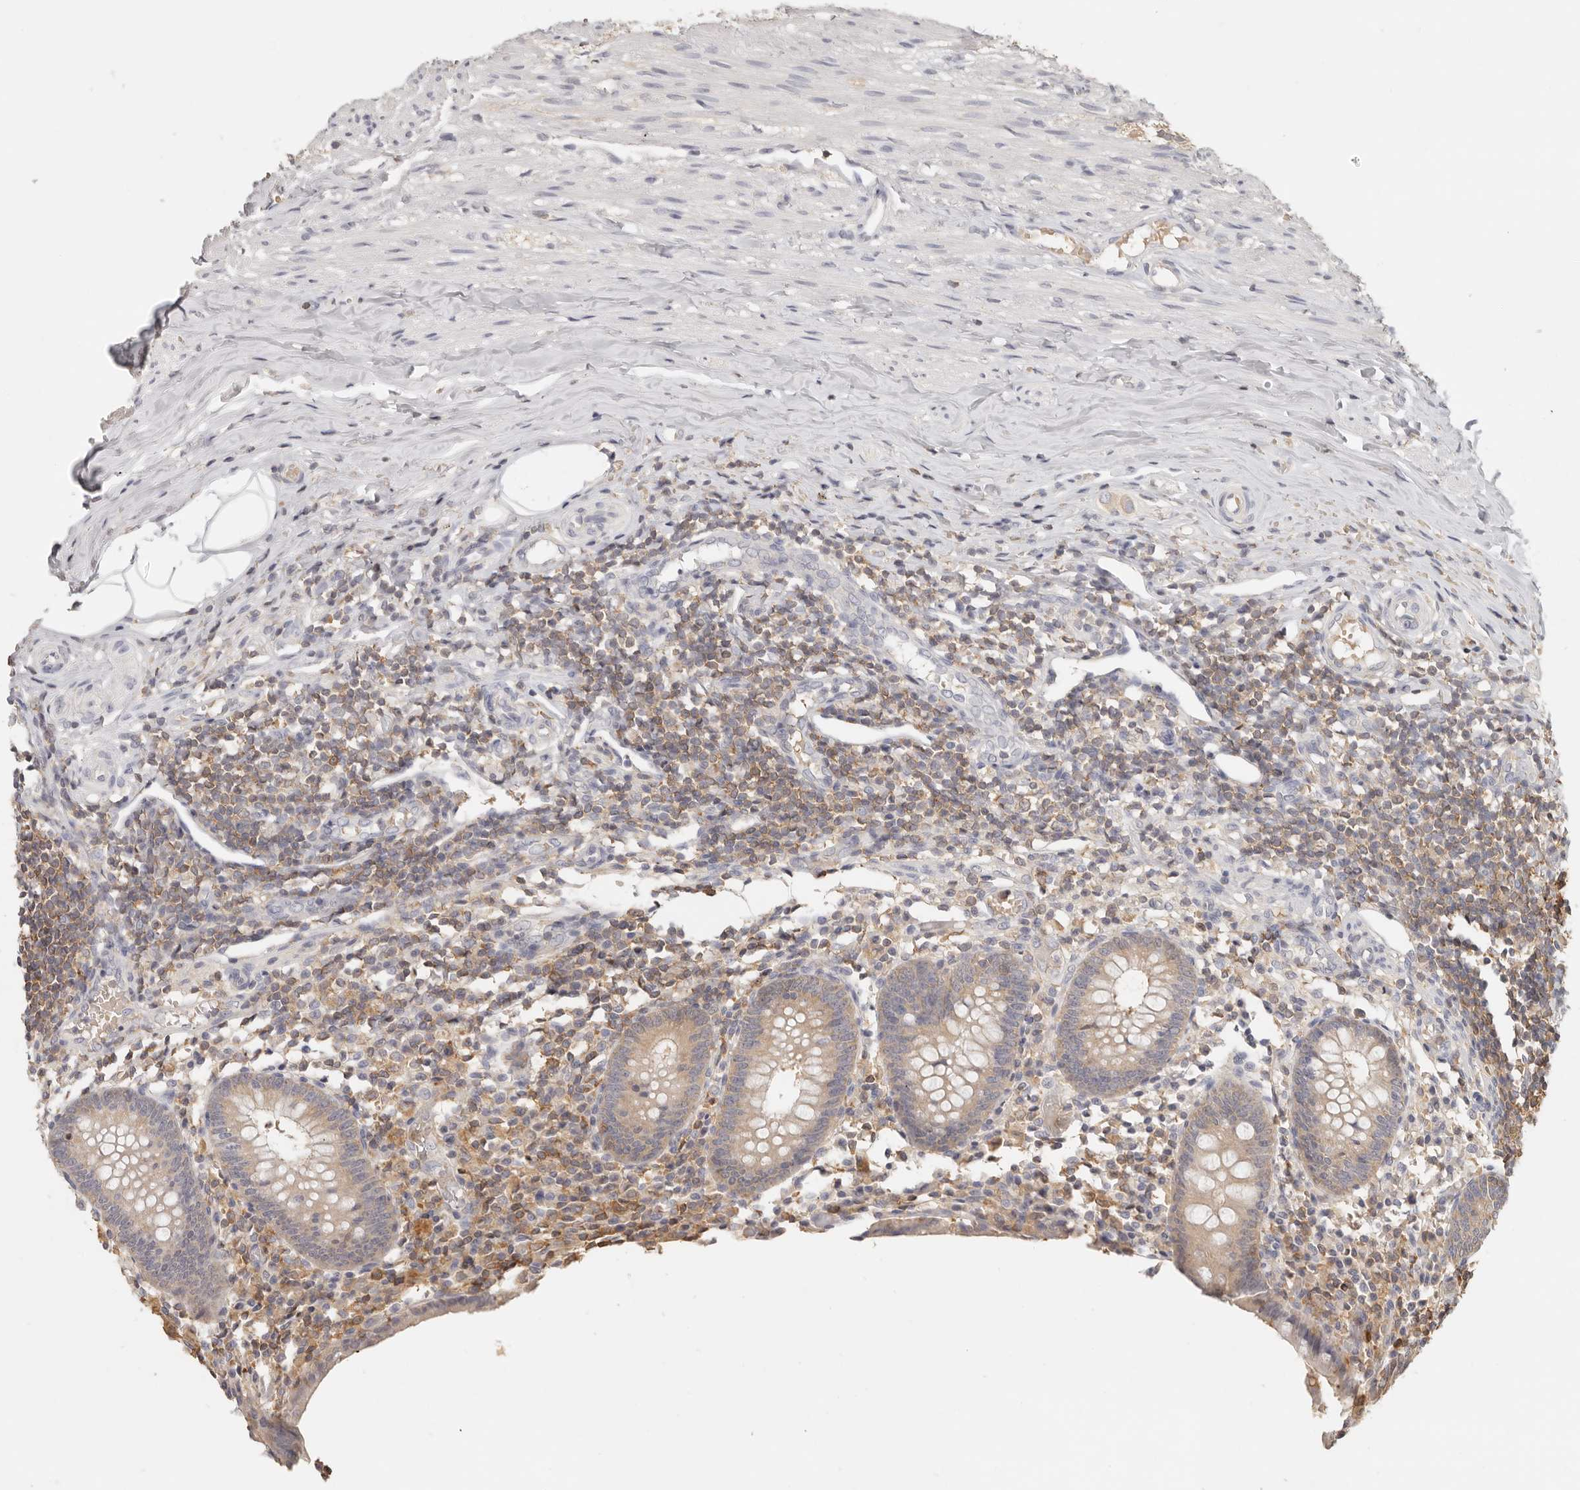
{"staining": {"intensity": "weak", "quantity": "25%-75%", "location": "cytoplasmic/membranous"}, "tissue": "appendix", "cell_type": "Glandular cells", "image_type": "normal", "snomed": [{"axis": "morphology", "description": "Normal tissue, NOS"}, {"axis": "topography", "description": "Appendix"}], "caption": "Immunohistochemistry (IHC) staining of normal appendix, which displays low levels of weak cytoplasmic/membranous expression in approximately 25%-75% of glandular cells indicating weak cytoplasmic/membranous protein positivity. The staining was performed using DAB (3,3'-diaminobenzidine) (brown) for protein detection and nuclei were counterstained in hematoxylin (blue).", "gene": "CSK", "patient": {"sex": "female", "age": 17}}